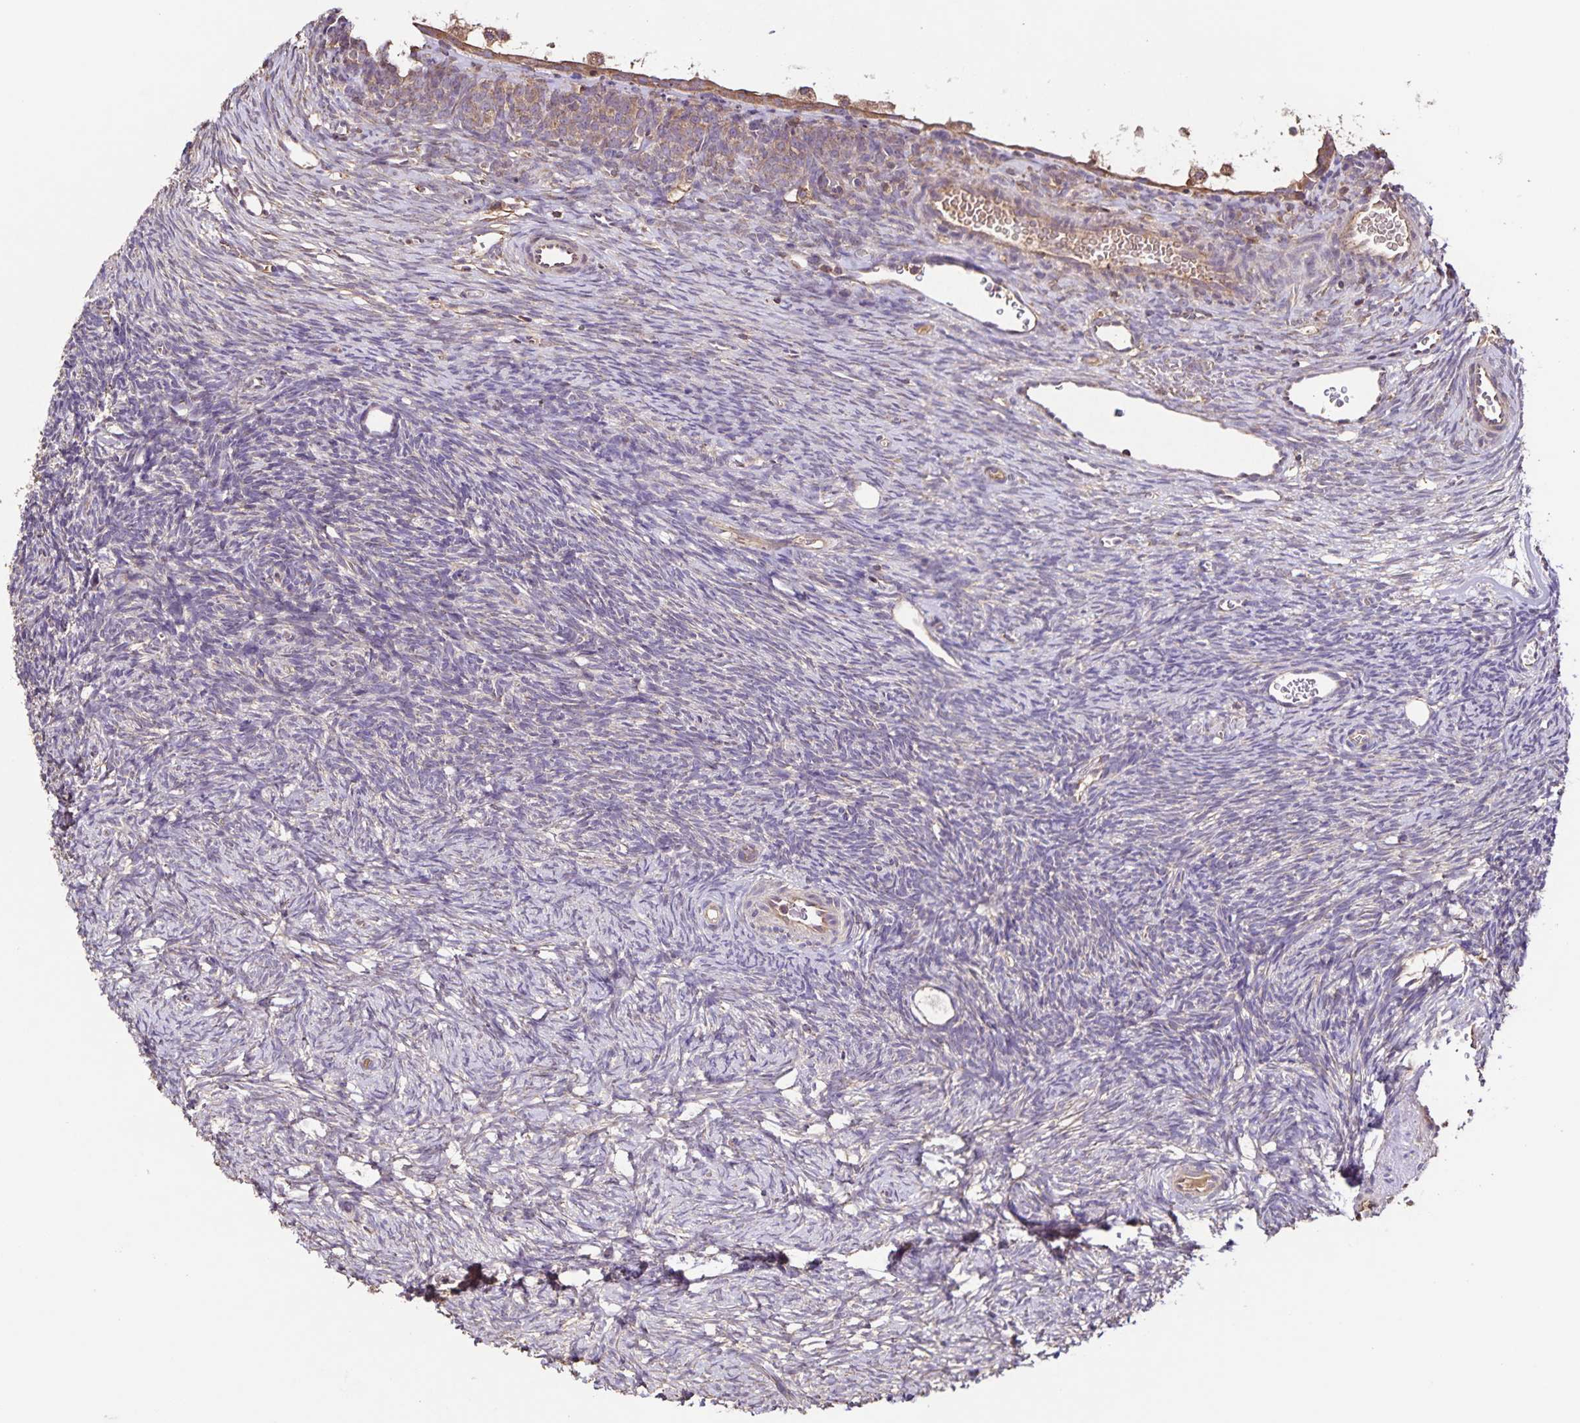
{"staining": {"intensity": "weak", "quantity": "25%-75%", "location": "cytoplasmic/membranous"}, "tissue": "ovary", "cell_type": "Follicle cells", "image_type": "normal", "snomed": [{"axis": "morphology", "description": "Normal tissue, NOS"}, {"axis": "topography", "description": "Ovary"}], "caption": "Immunohistochemical staining of benign human ovary displays 25%-75% levels of weak cytoplasmic/membranous protein expression in approximately 25%-75% of follicle cells.", "gene": "MAN1A1", "patient": {"sex": "female", "age": 34}}